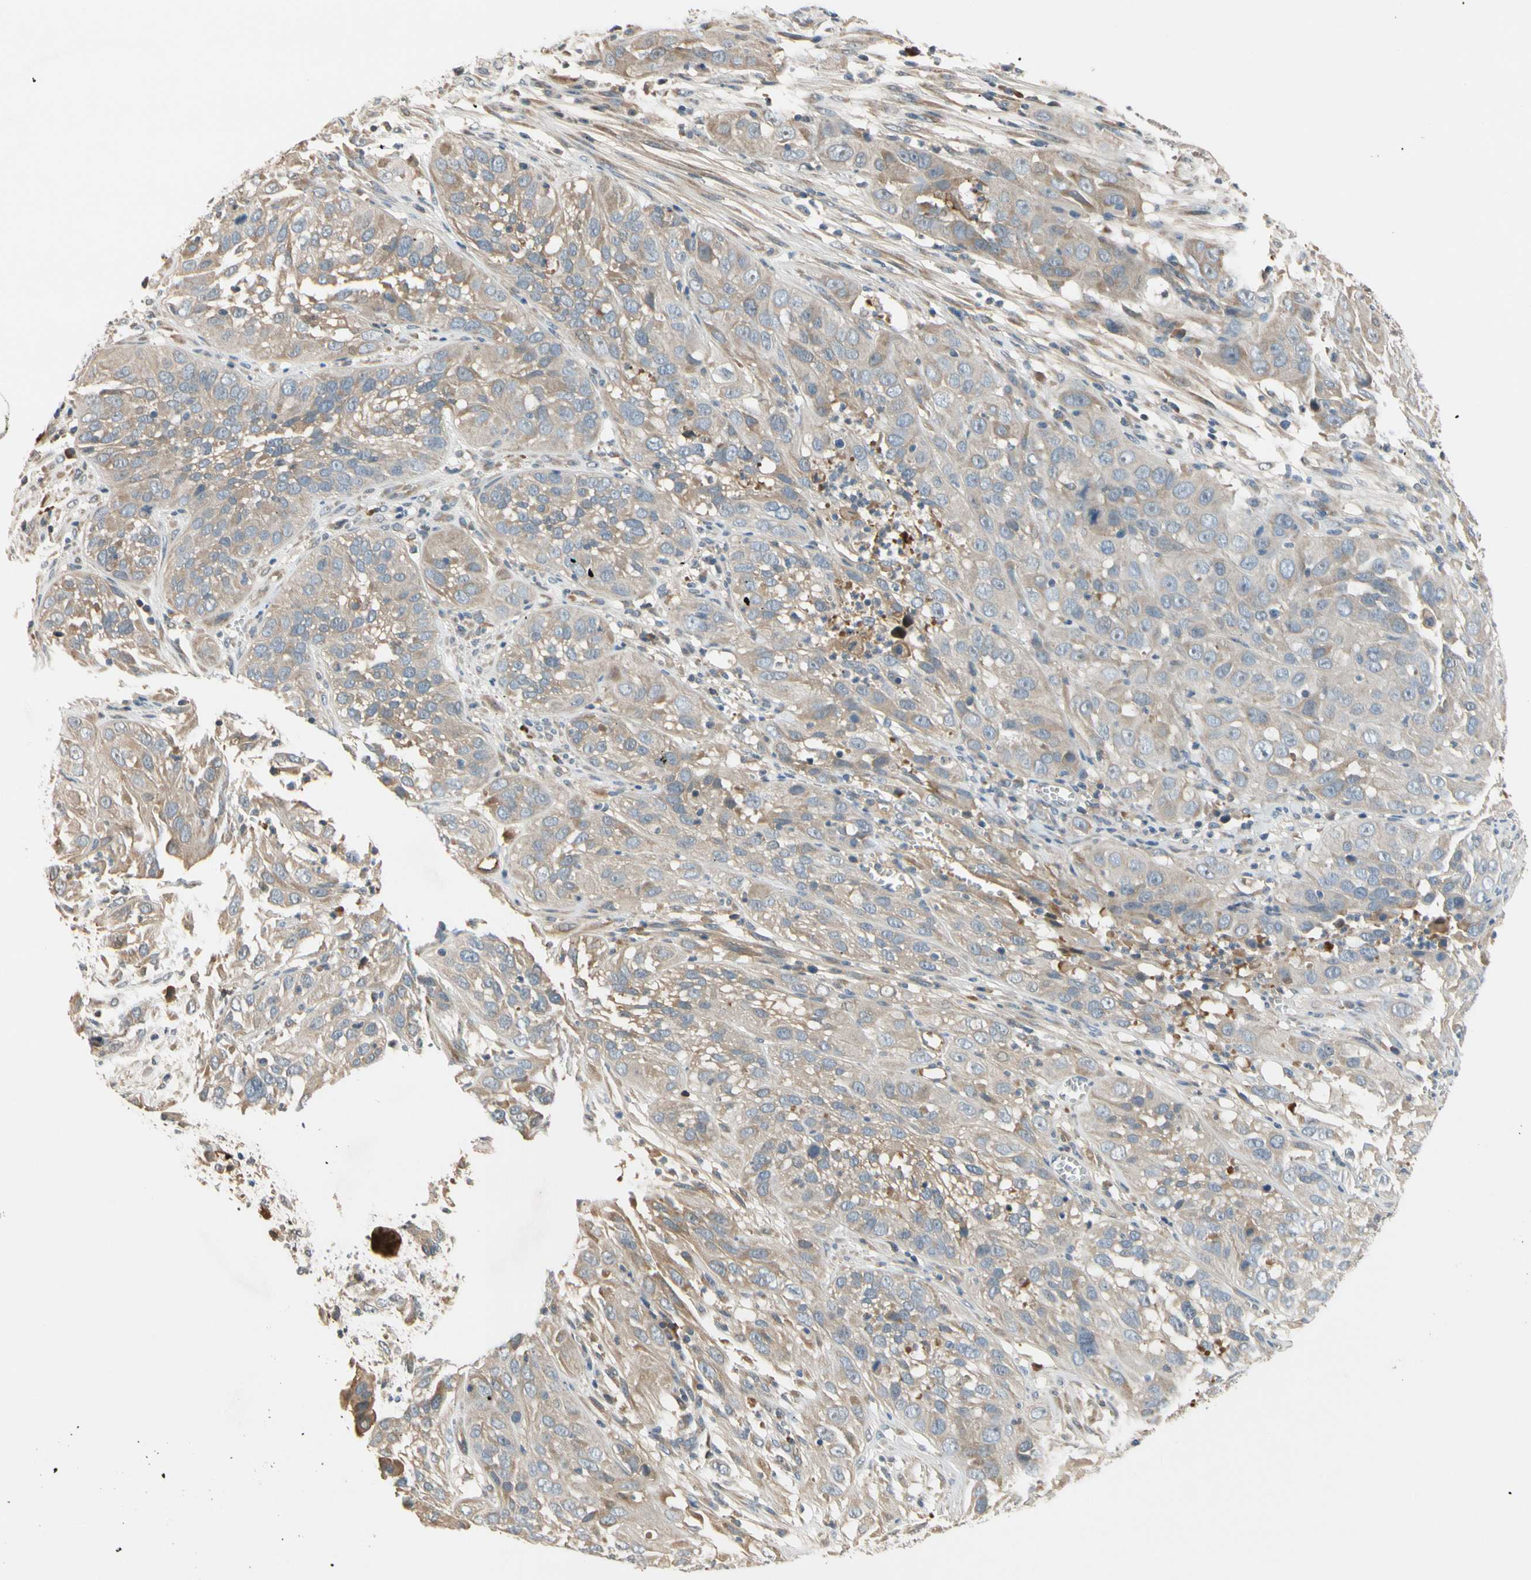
{"staining": {"intensity": "weak", "quantity": ">75%", "location": "cytoplasmic/membranous"}, "tissue": "cervical cancer", "cell_type": "Tumor cells", "image_type": "cancer", "snomed": [{"axis": "morphology", "description": "Squamous cell carcinoma, NOS"}, {"axis": "topography", "description": "Cervix"}], "caption": "A photomicrograph of human cervical cancer stained for a protein reveals weak cytoplasmic/membranous brown staining in tumor cells.", "gene": "C4A", "patient": {"sex": "female", "age": 32}}